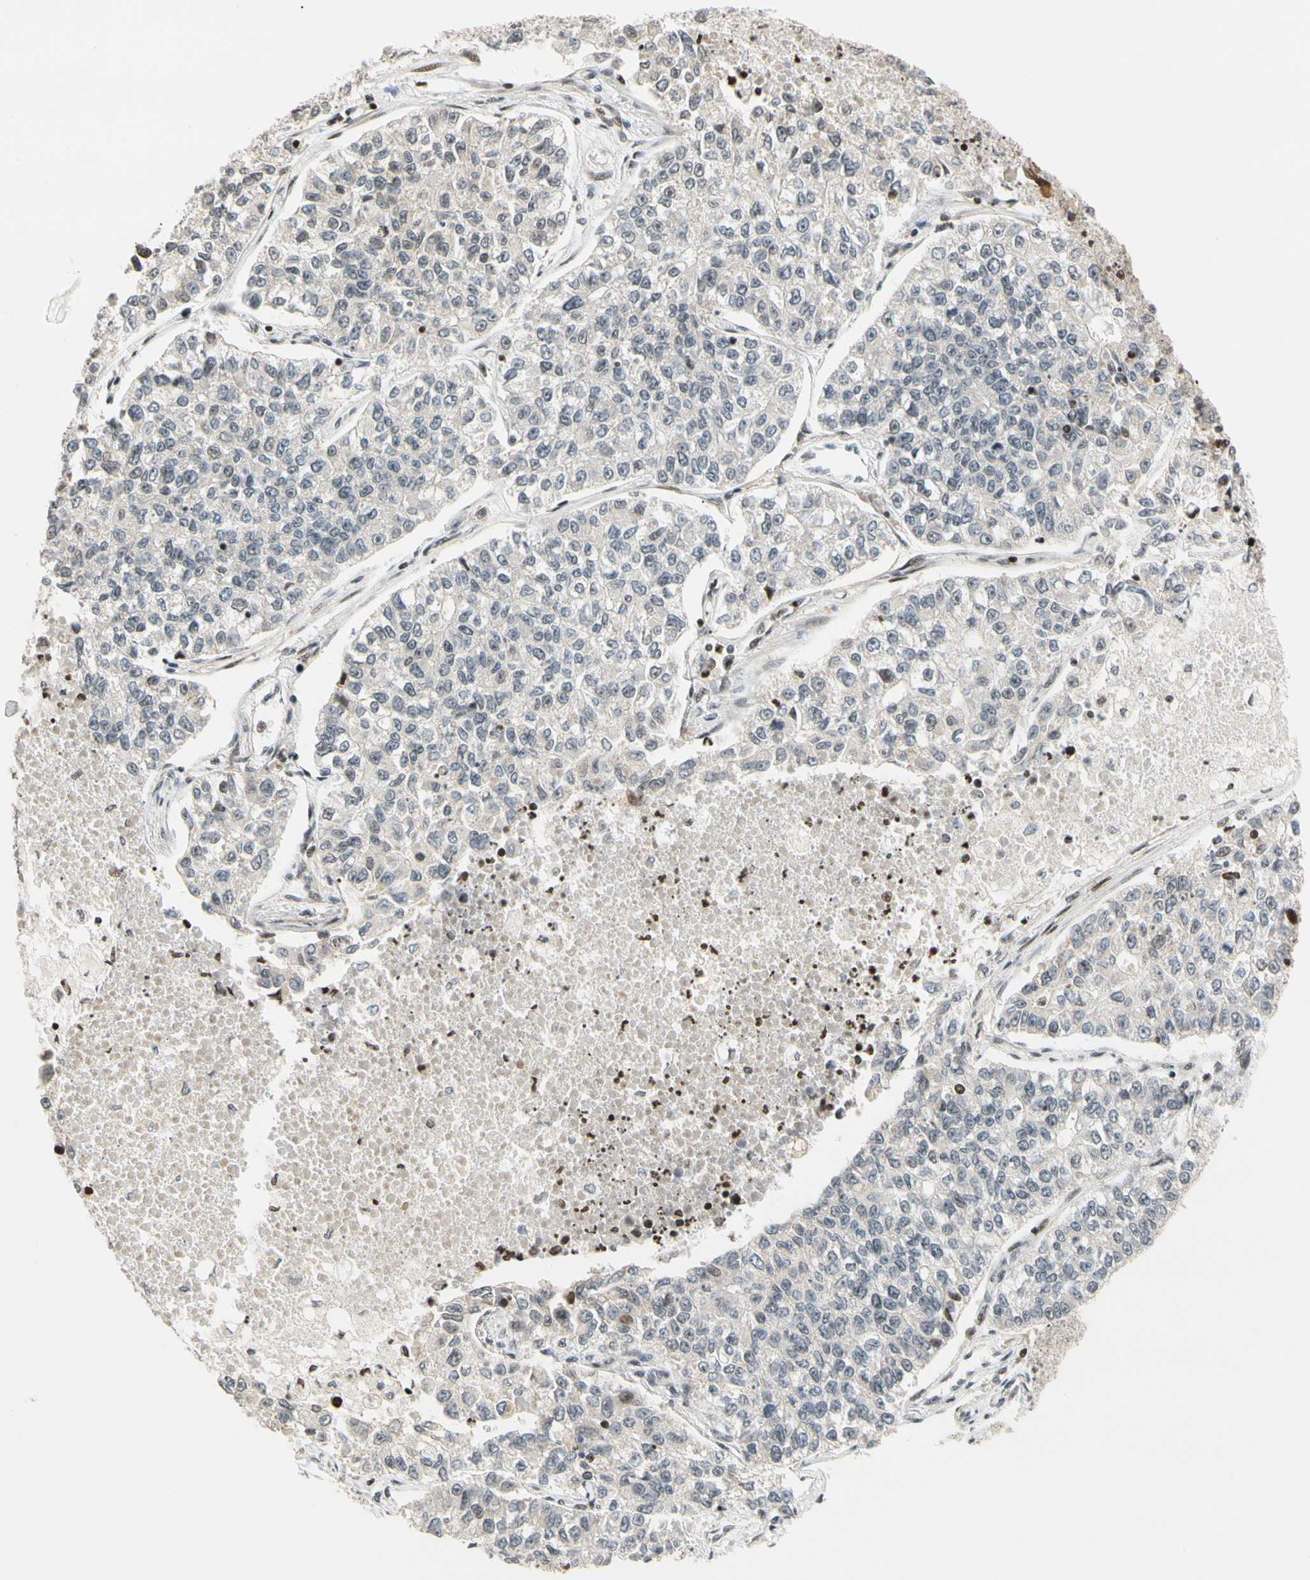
{"staining": {"intensity": "negative", "quantity": "none", "location": "none"}, "tissue": "lung cancer", "cell_type": "Tumor cells", "image_type": "cancer", "snomed": [{"axis": "morphology", "description": "Adenocarcinoma, NOS"}, {"axis": "topography", "description": "Lung"}], "caption": "IHC histopathology image of adenocarcinoma (lung) stained for a protein (brown), which demonstrates no staining in tumor cells.", "gene": "CDK7", "patient": {"sex": "male", "age": 49}}